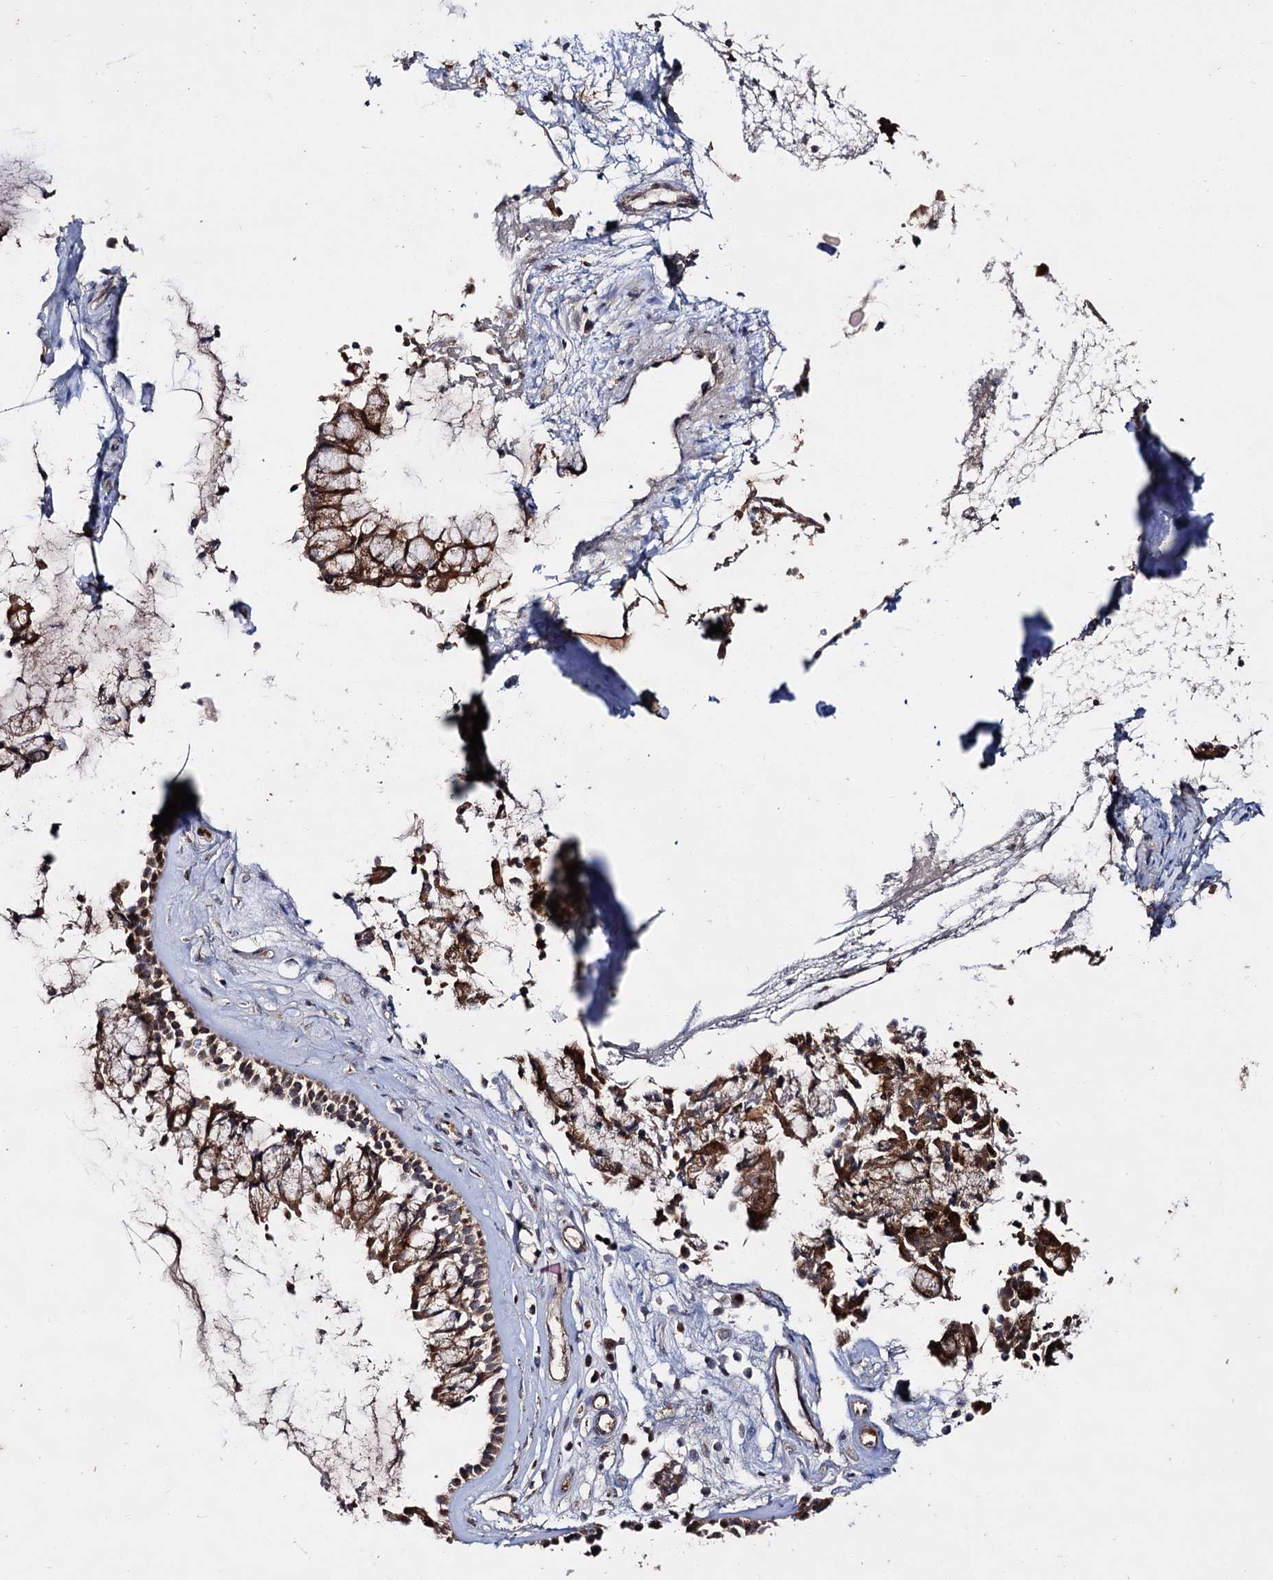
{"staining": {"intensity": "strong", "quantity": ">75%", "location": "cytoplasmic/membranous"}, "tissue": "nasopharynx", "cell_type": "Respiratory epithelial cells", "image_type": "normal", "snomed": [{"axis": "morphology", "description": "Normal tissue, NOS"}, {"axis": "morphology", "description": "Inflammation, NOS"}, {"axis": "topography", "description": "Nasopharynx"}], "caption": "Benign nasopharynx was stained to show a protein in brown. There is high levels of strong cytoplasmic/membranous expression in about >75% of respiratory epithelial cells. The staining was performed using DAB (3,3'-diaminobenzidine) to visualize the protein expression in brown, while the nuclei were stained in blue with hematoxylin (Magnification: 20x).", "gene": "ARFIP2", "patient": {"sex": "male", "age": 29}}